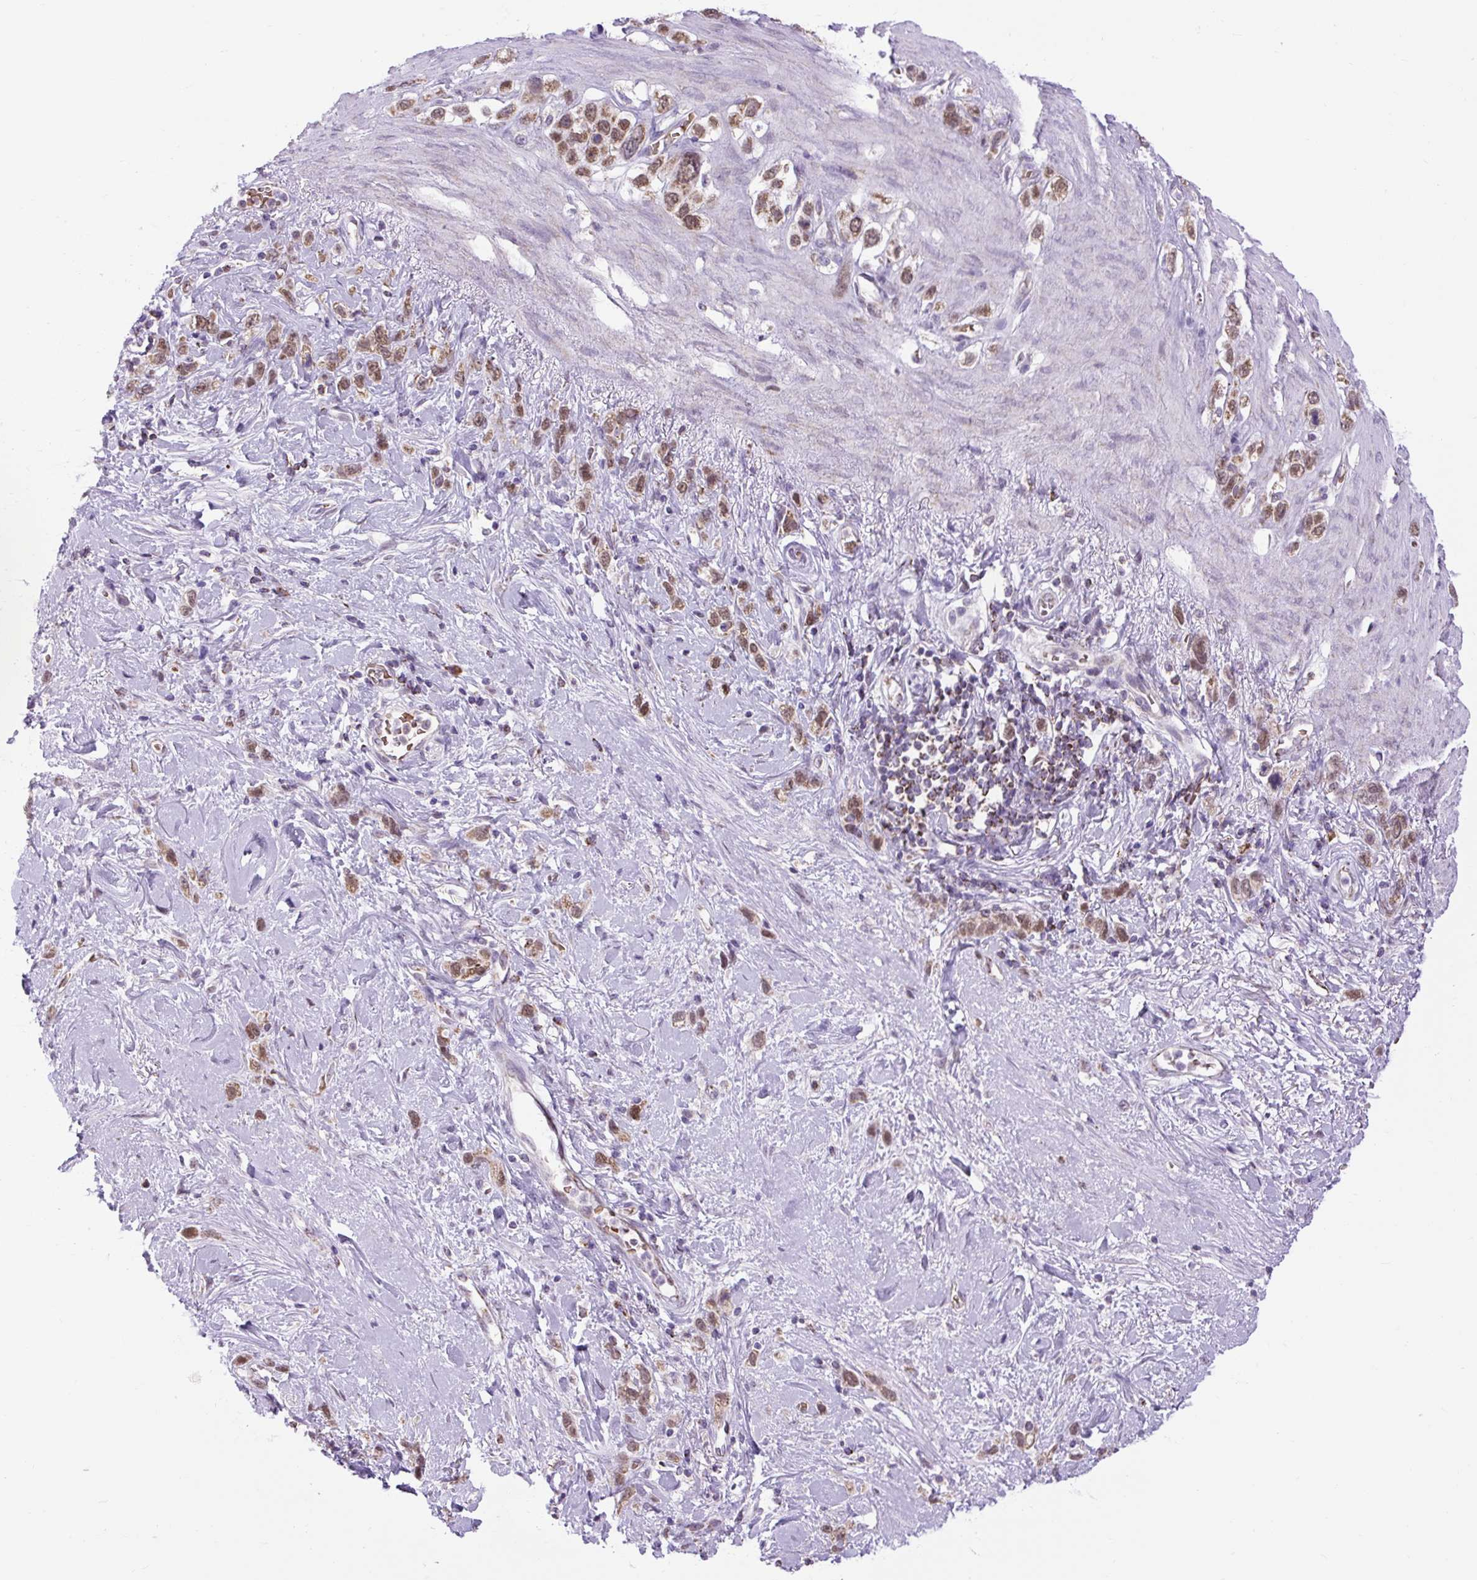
{"staining": {"intensity": "moderate", "quantity": ">75%", "location": "cytoplasmic/membranous,nuclear"}, "tissue": "stomach cancer", "cell_type": "Tumor cells", "image_type": "cancer", "snomed": [{"axis": "morphology", "description": "Adenocarcinoma, NOS"}, {"axis": "topography", "description": "Stomach"}], "caption": "Protein expression analysis of human stomach cancer reveals moderate cytoplasmic/membranous and nuclear expression in about >75% of tumor cells.", "gene": "SCO2", "patient": {"sex": "female", "age": 65}}